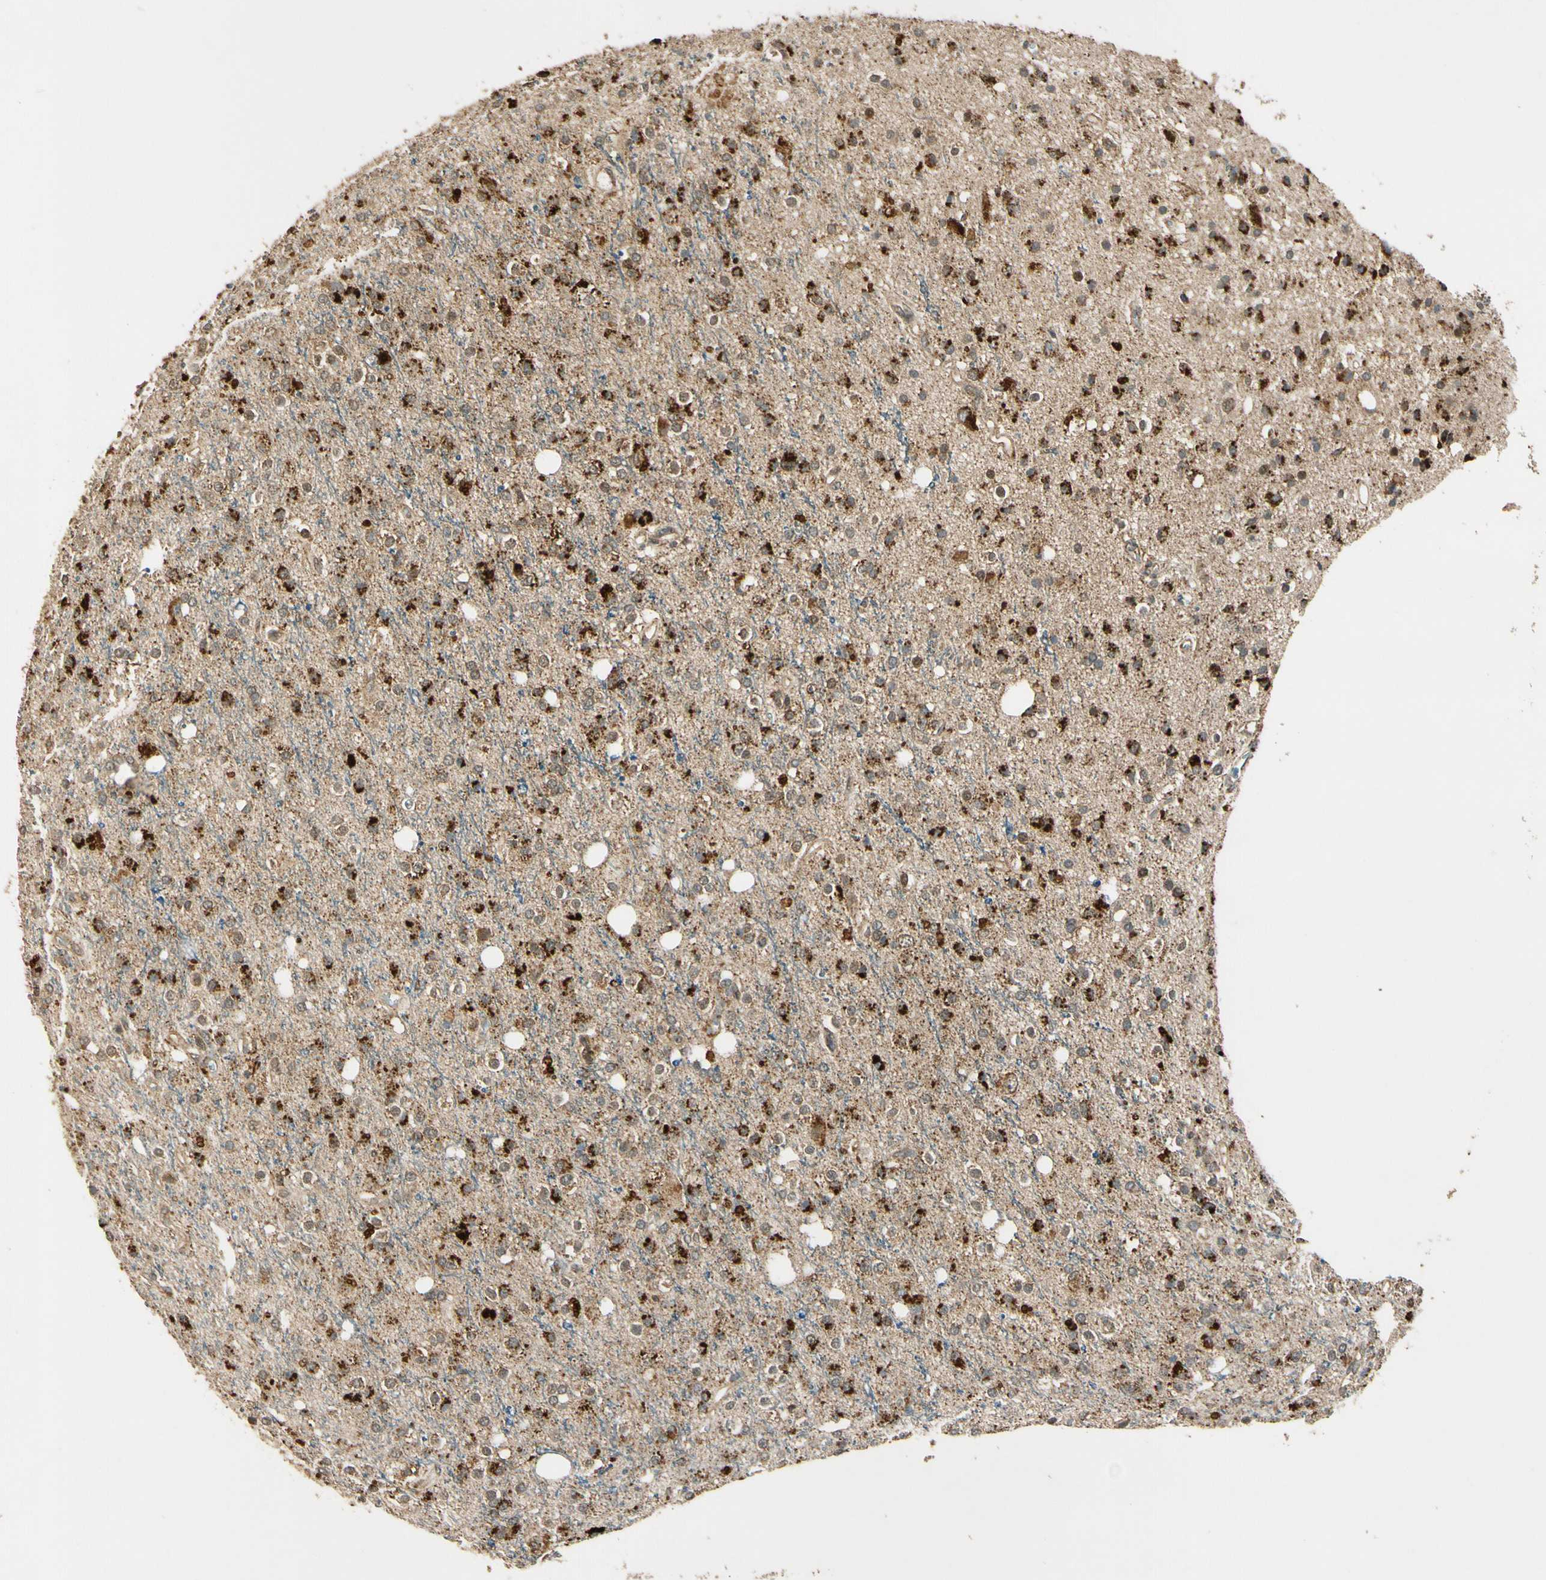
{"staining": {"intensity": "strong", "quantity": "25%-75%", "location": "cytoplasmic/membranous"}, "tissue": "glioma", "cell_type": "Tumor cells", "image_type": "cancer", "snomed": [{"axis": "morphology", "description": "Glioma, malignant, High grade"}, {"axis": "topography", "description": "Brain"}], "caption": "Brown immunohistochemical staining in human glioma demonstrates strong cytoplasmic/membranous staining in about 25%-75% of tumor cells. The staining is performed using DAB brown chromogen to label protein expression. The nuclei are counter-stained blue using hematoxylin.", "gene": "LAMTOR1", "patient": {"sex": "male", "age": 47}}